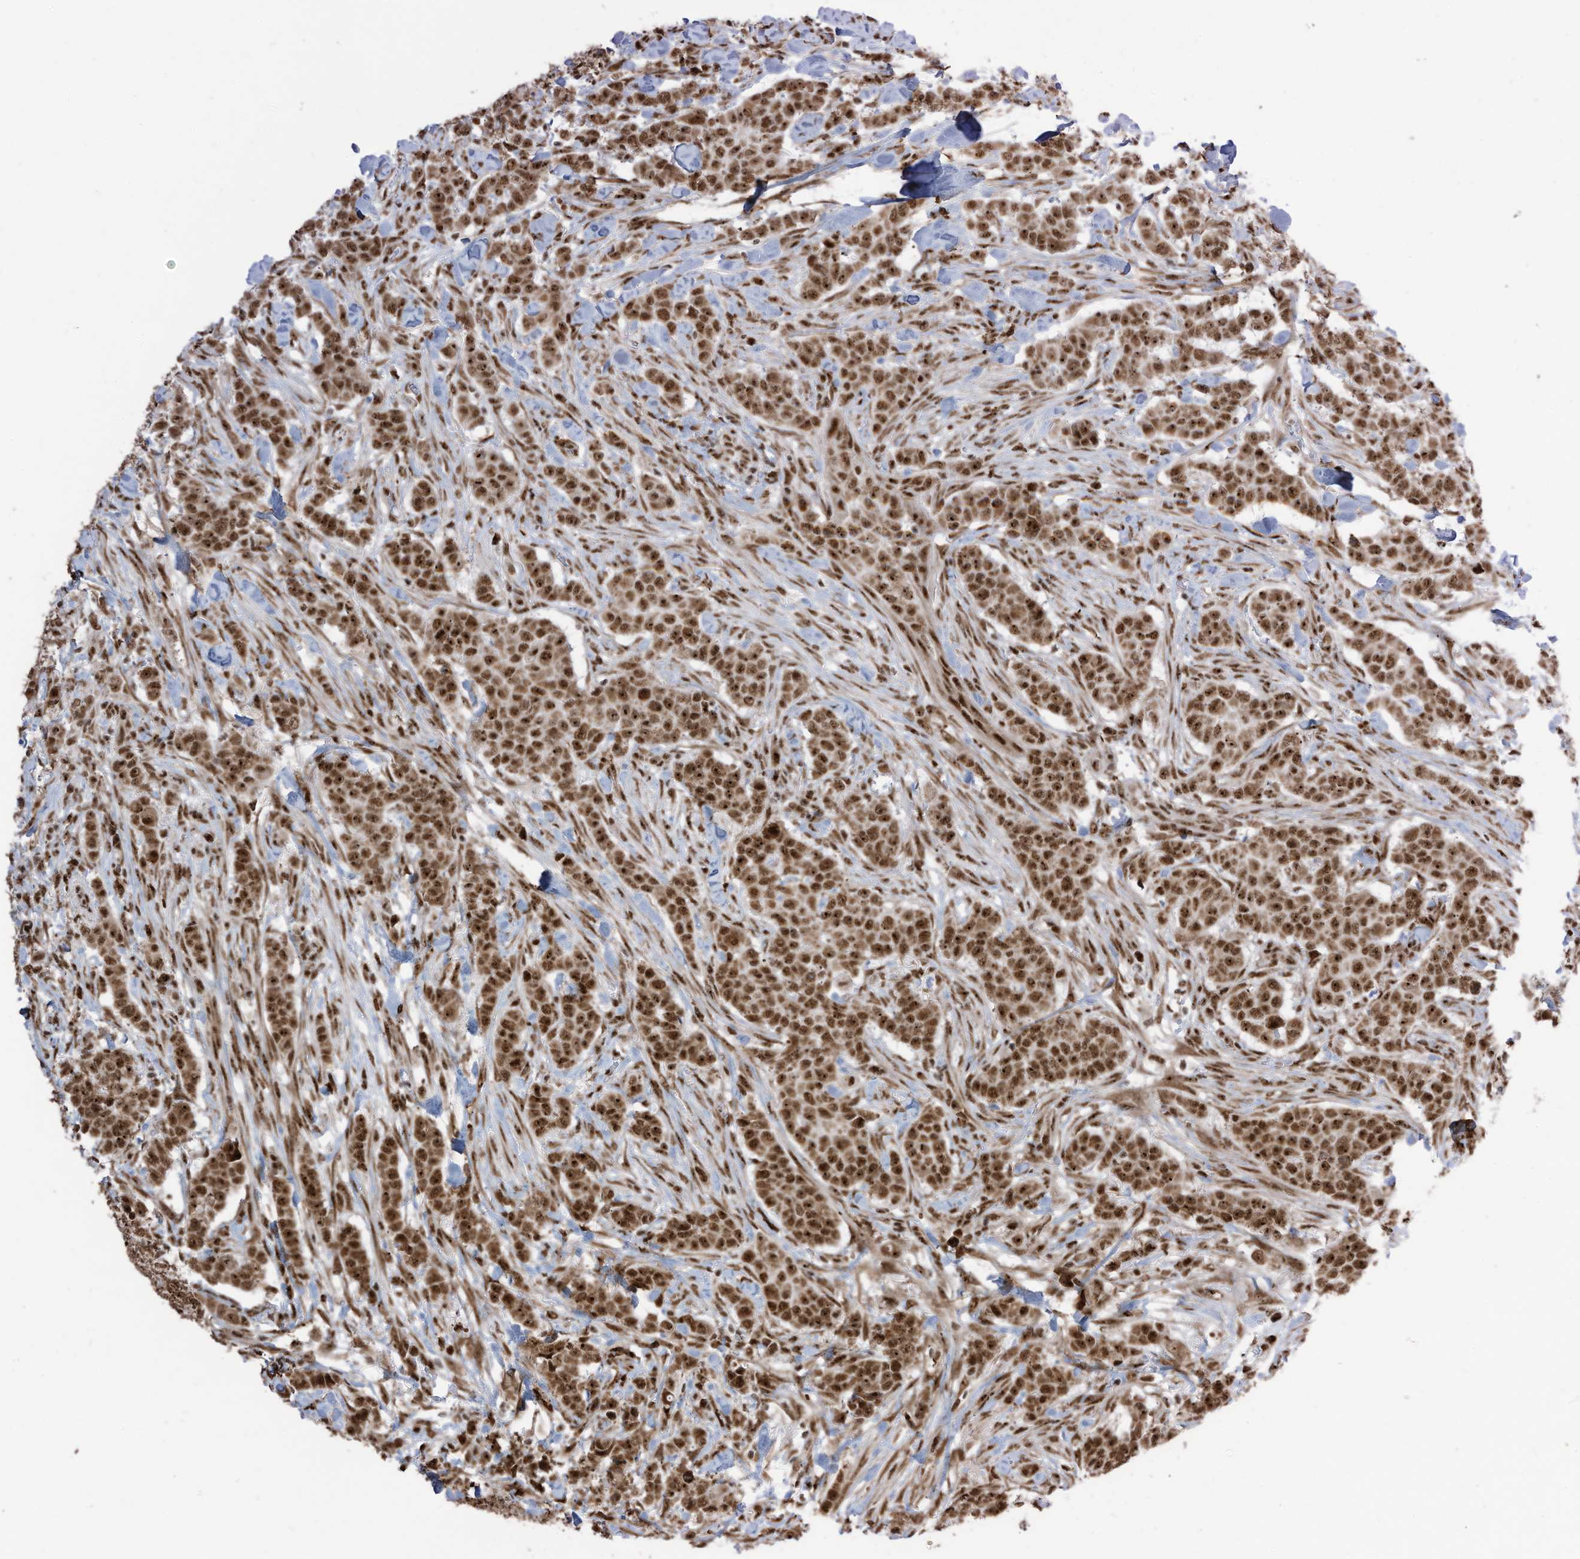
{"staining": {"intensity": "strong", "quantity": ">75%", "location": "nuclear"}, "tissue": "breast cancer", "cell_type": "Tumor cells", "image_type": "cancer", "snomed": [{"axis": "morphology", "description": "Duct carcinoma"}, {"axis": "topography", "description": "Breast"}], "caption": "Breast cancer stained with a protein marker exhibits strong staining in tumor cells.", "gene": "LBH", "patient": {"sex": "female", "age": 40}}